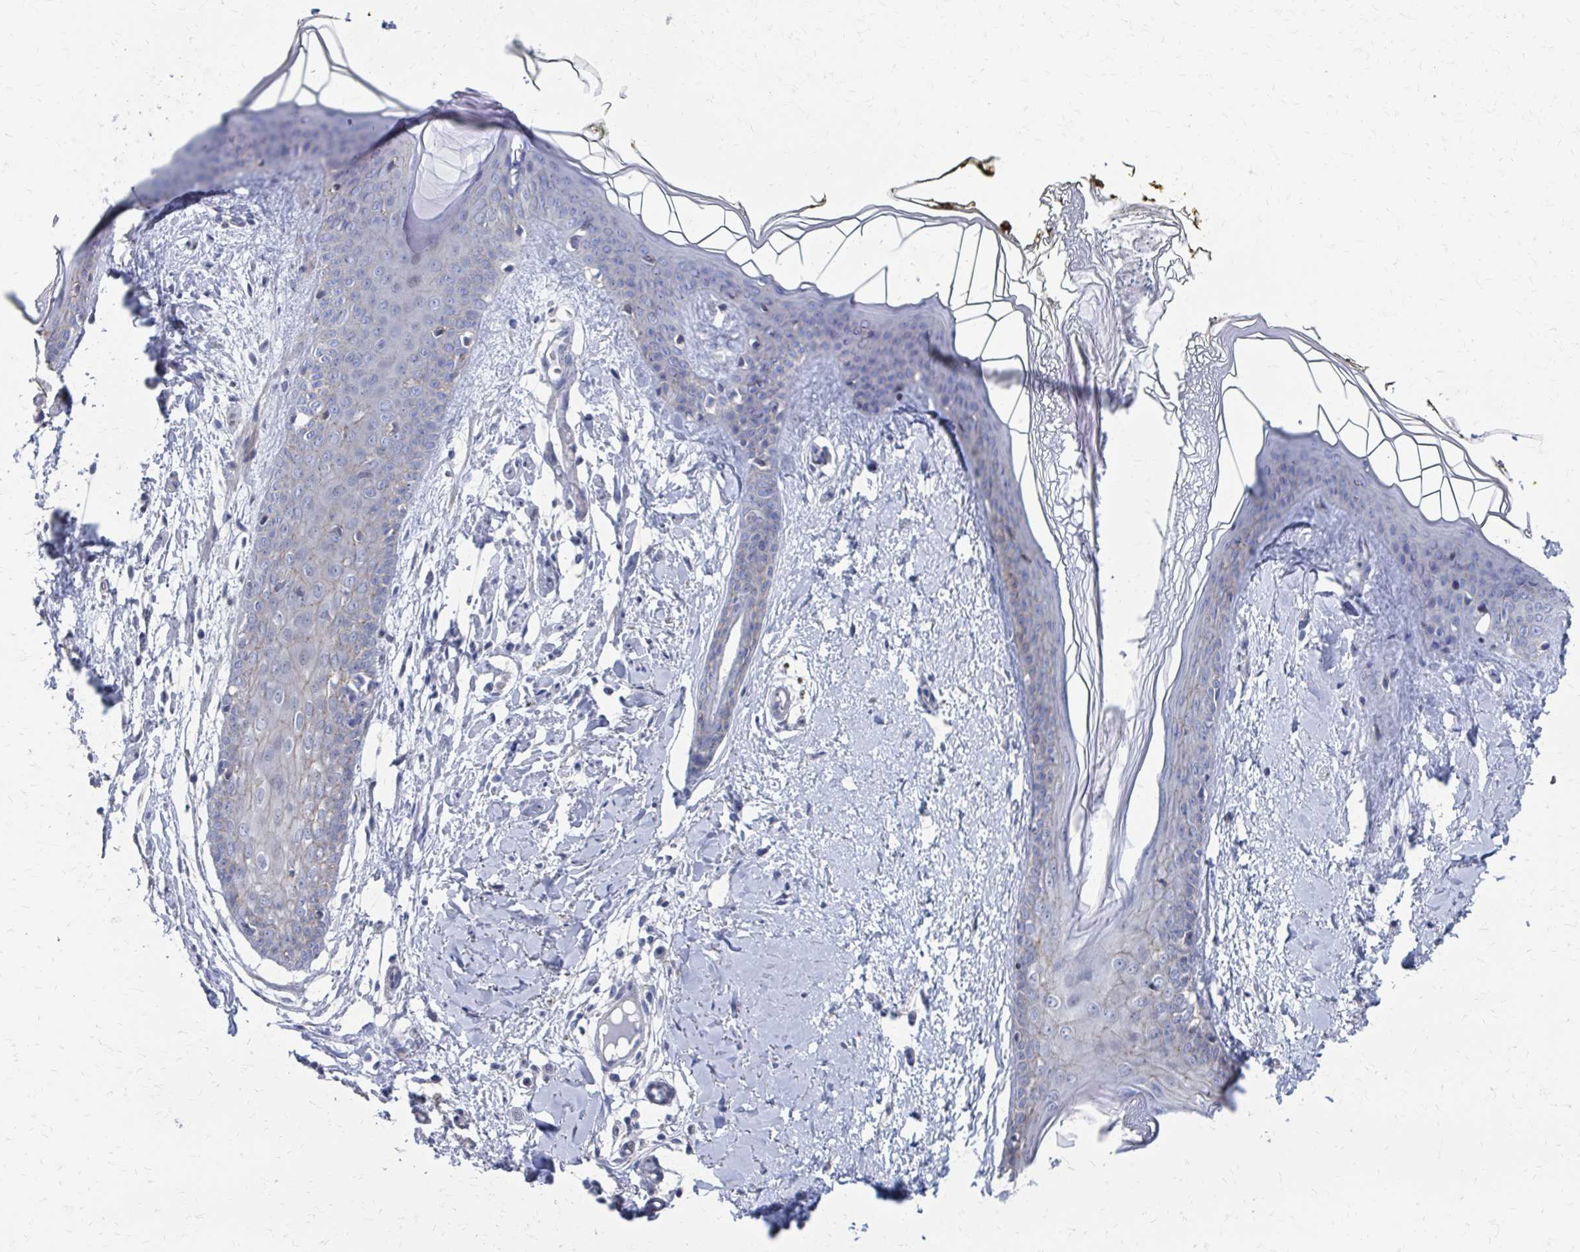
{"staining": {"intensity": "negative", "quantity": "none", "location": "none"}, "tissue": "skin", "cell_type": "Fibroblasts", "image_type": "normal", "snomed": [{"axis": "morphology", "description": "Normal tissue, NOS"}, {"axis": "topography", "description": "Skin"}], "caption": "High magnification brightfield microscopy of benign skin stained with DAB (3,3'-diaminobenzidine) (brown) and counterstained with hematoxylin (blue): fibroblasts show no significant staining. (IHC, brightfield microscopy, high magnification).", "gene": "PLEKHG7", "patient": {"sex": "female", "age": 34}}